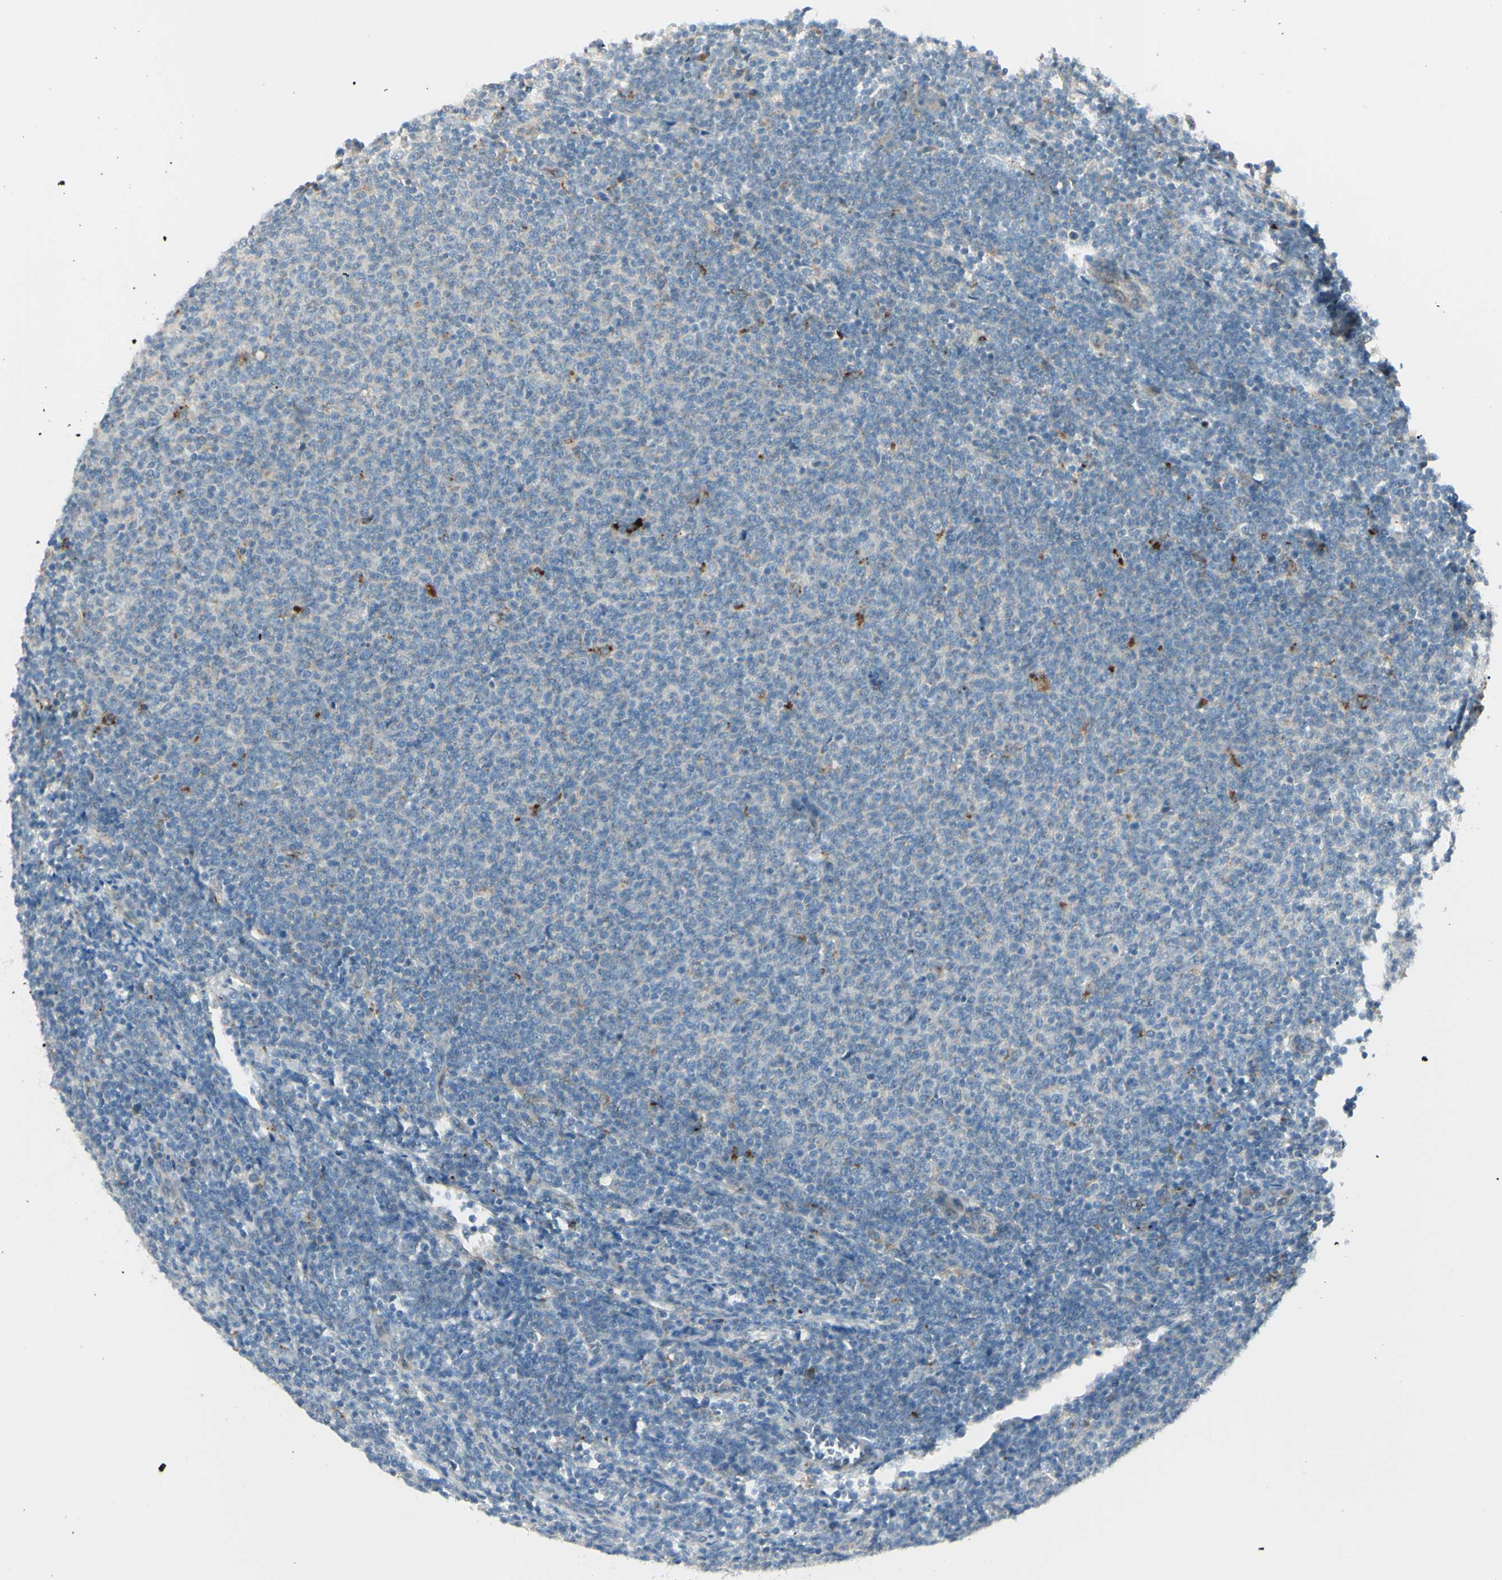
{"staining": {"intensity": "weak", "quantity": "<25%", "location": "cytoplasmic/membranous"}, "tissue": "lymphoma", "cell_type": "Tumor cells", "image_type": "cancer", "snomed": [{"axis": "morphology", "description": "Malignant lymphoma, non-Hodgkin's type, Low grade"}, {"axis": "topography", "description": "Lymph node"}], "caption": "Human malignant lymphoma, non-Hodgkin's type (low-grade) stained for a protein using IHC shows no expression in tumor cells.", "gene": "LMTK2", "patient": {"sex": "male", "age": 66}}